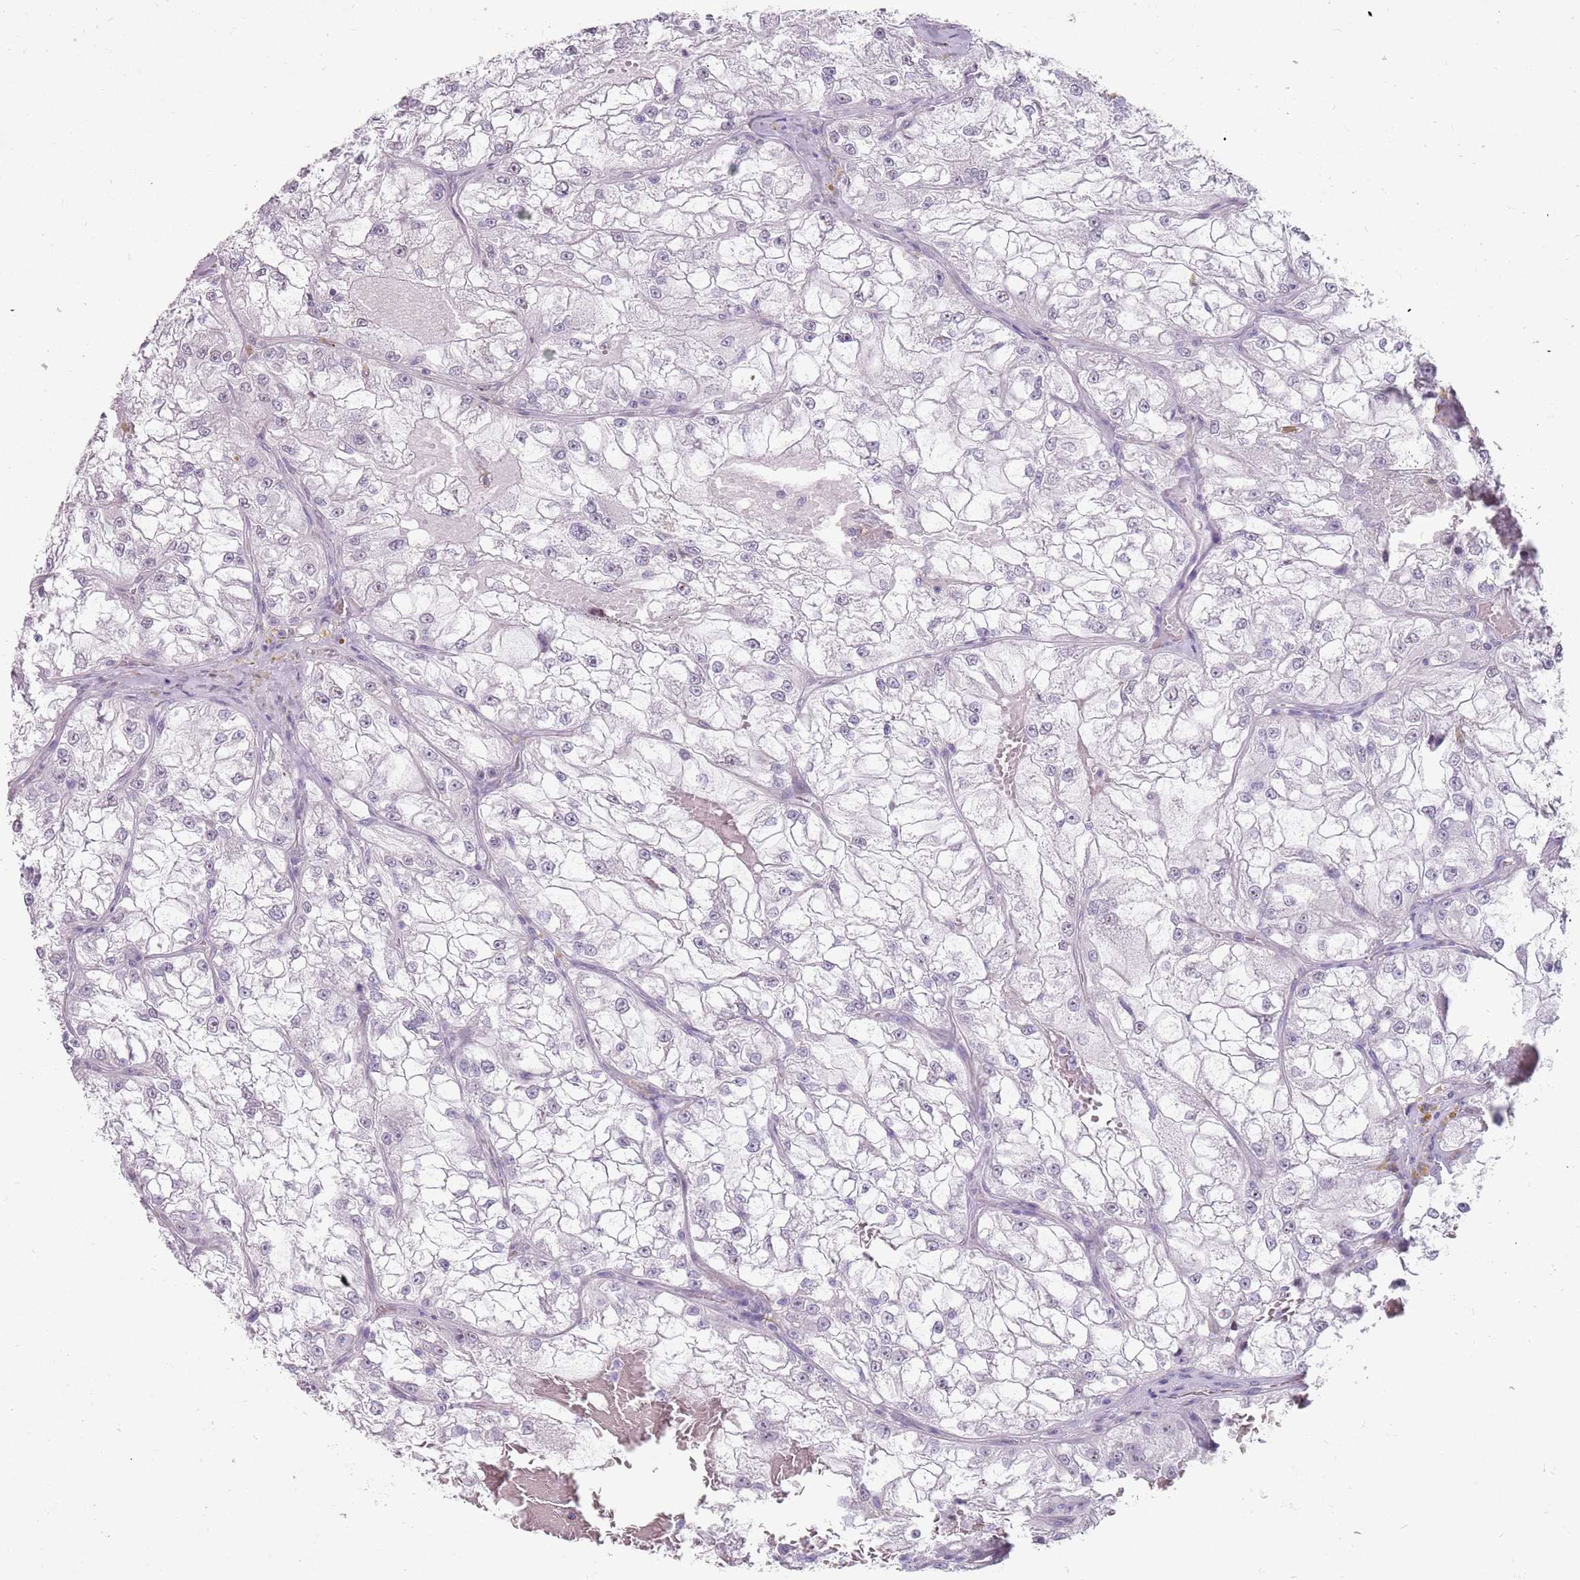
{"staining": {"intensity": "negative", "quantity": "none", "location": "none"}, "tissue": "renal cancer", "cell_type": "Tumor cells", "image_type": "cancer", "snomed": [{"axis": "morphology", "description": "Adenocarcinoma, NOS"}, {"axis": "topography", "description": "Kidney"}], "caption": "Immunohistochemistry (IHC) of human renal adenocarcinoma shows no expression in tumor cells. The staining is performed using DAB (3,3'-diaminobenzidine) brown chromogen with nuclei counter-stained in using hematoxylin.", "gene": "DDX4", "patient": {"sex": "female", "age": 72}}